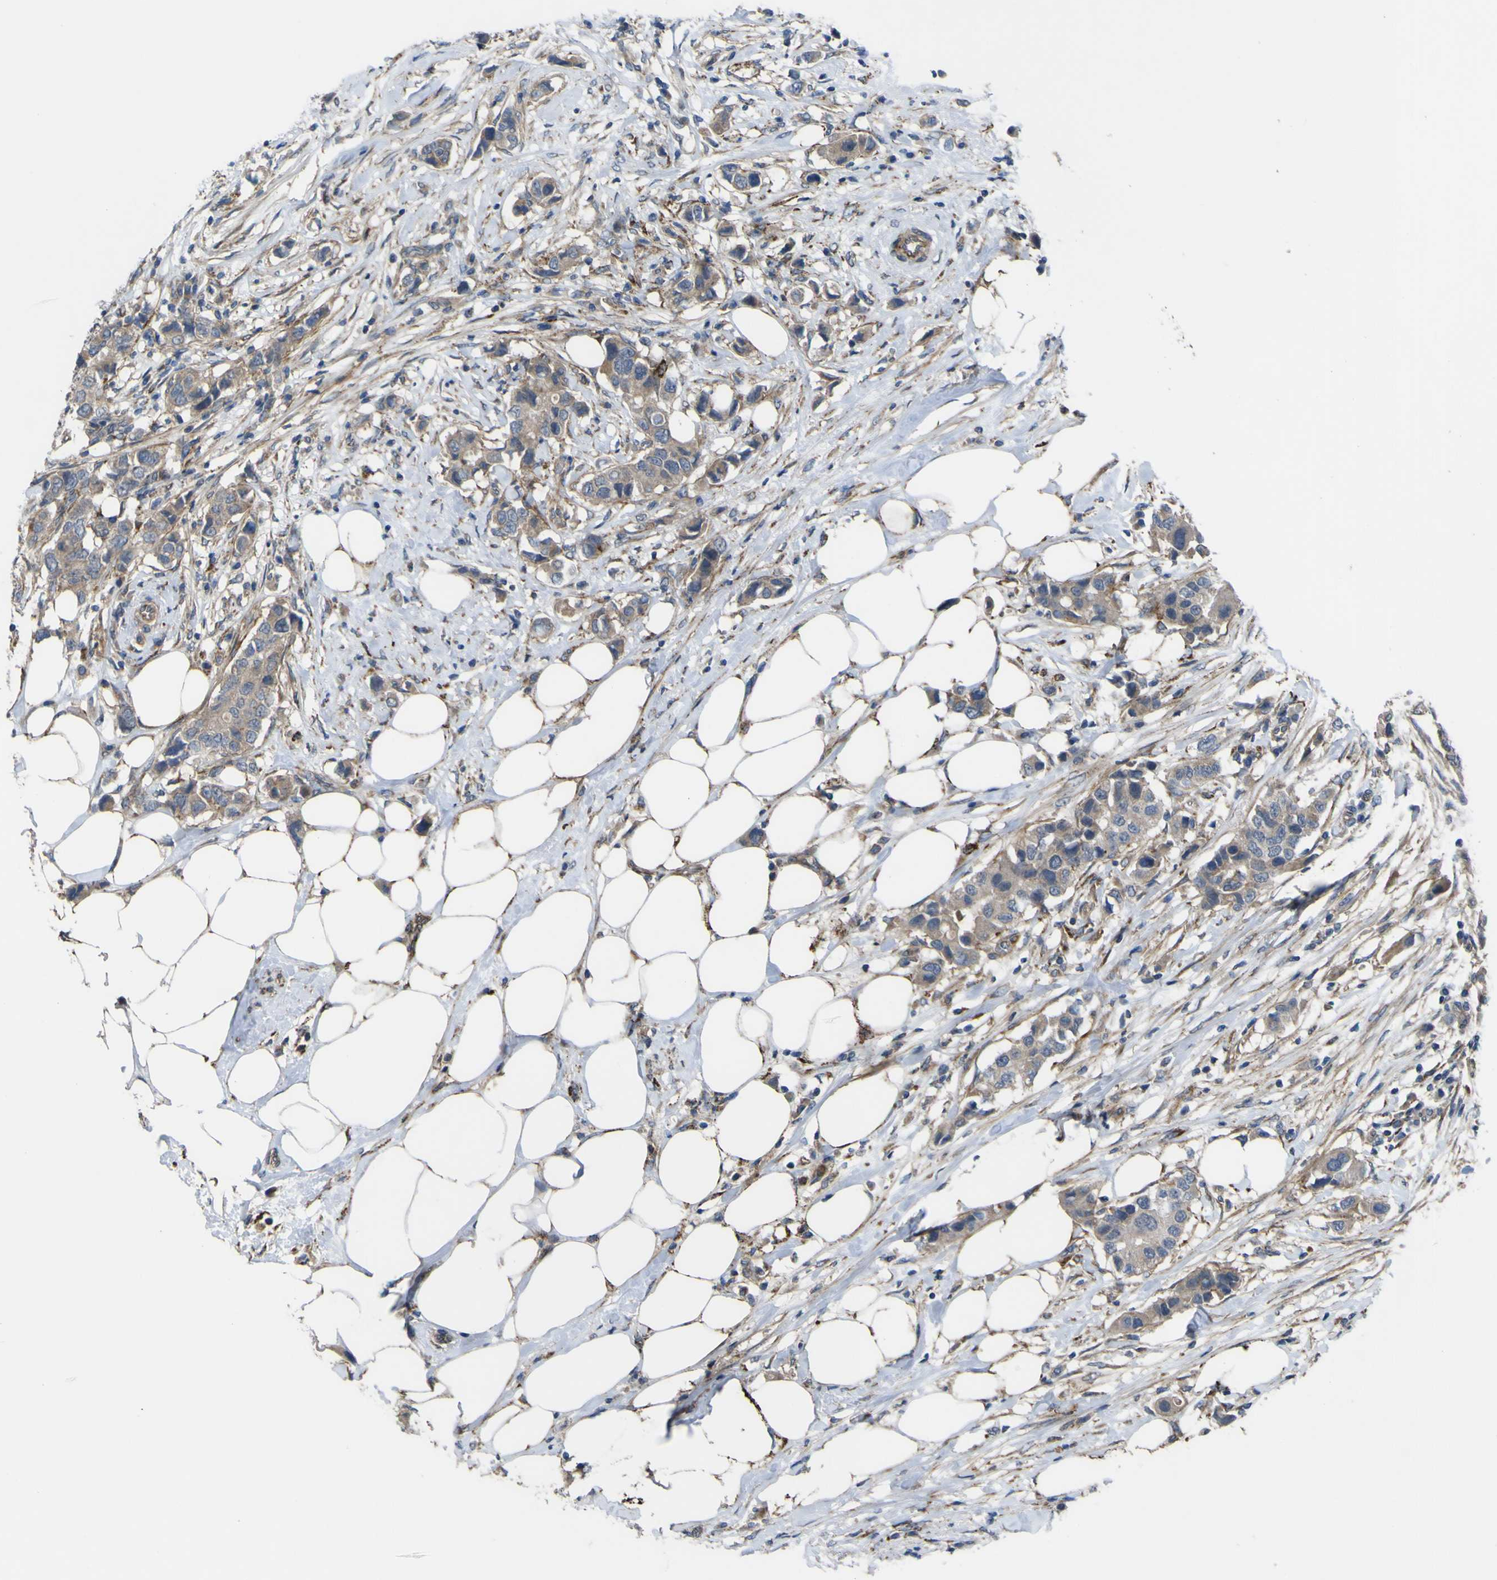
{"staining": {"intensity": "weak", "quantity": ">75%", "location": "cytoplasmic/membranous"}, "tissue": "breast cancer", "cell_type": "Tumor cells", "image_type": "cancer", "snomed": [{"axis": "morphology", "description": "Normal tissue, NOS"}, {"axis": "morphology", "description": "Duct carcinoma"}, {"axis": "topography", "description": "Breast"}], "caption": "Approximately >75% of tumor cells in breast cancer (invasive ductal carcinoma) display weak cytoplasmic/membranous protein expression as visualized by brown immunohistochemical staining.", "gene": "GPLD1", "patient": {"sex": "female", "age": 50}}